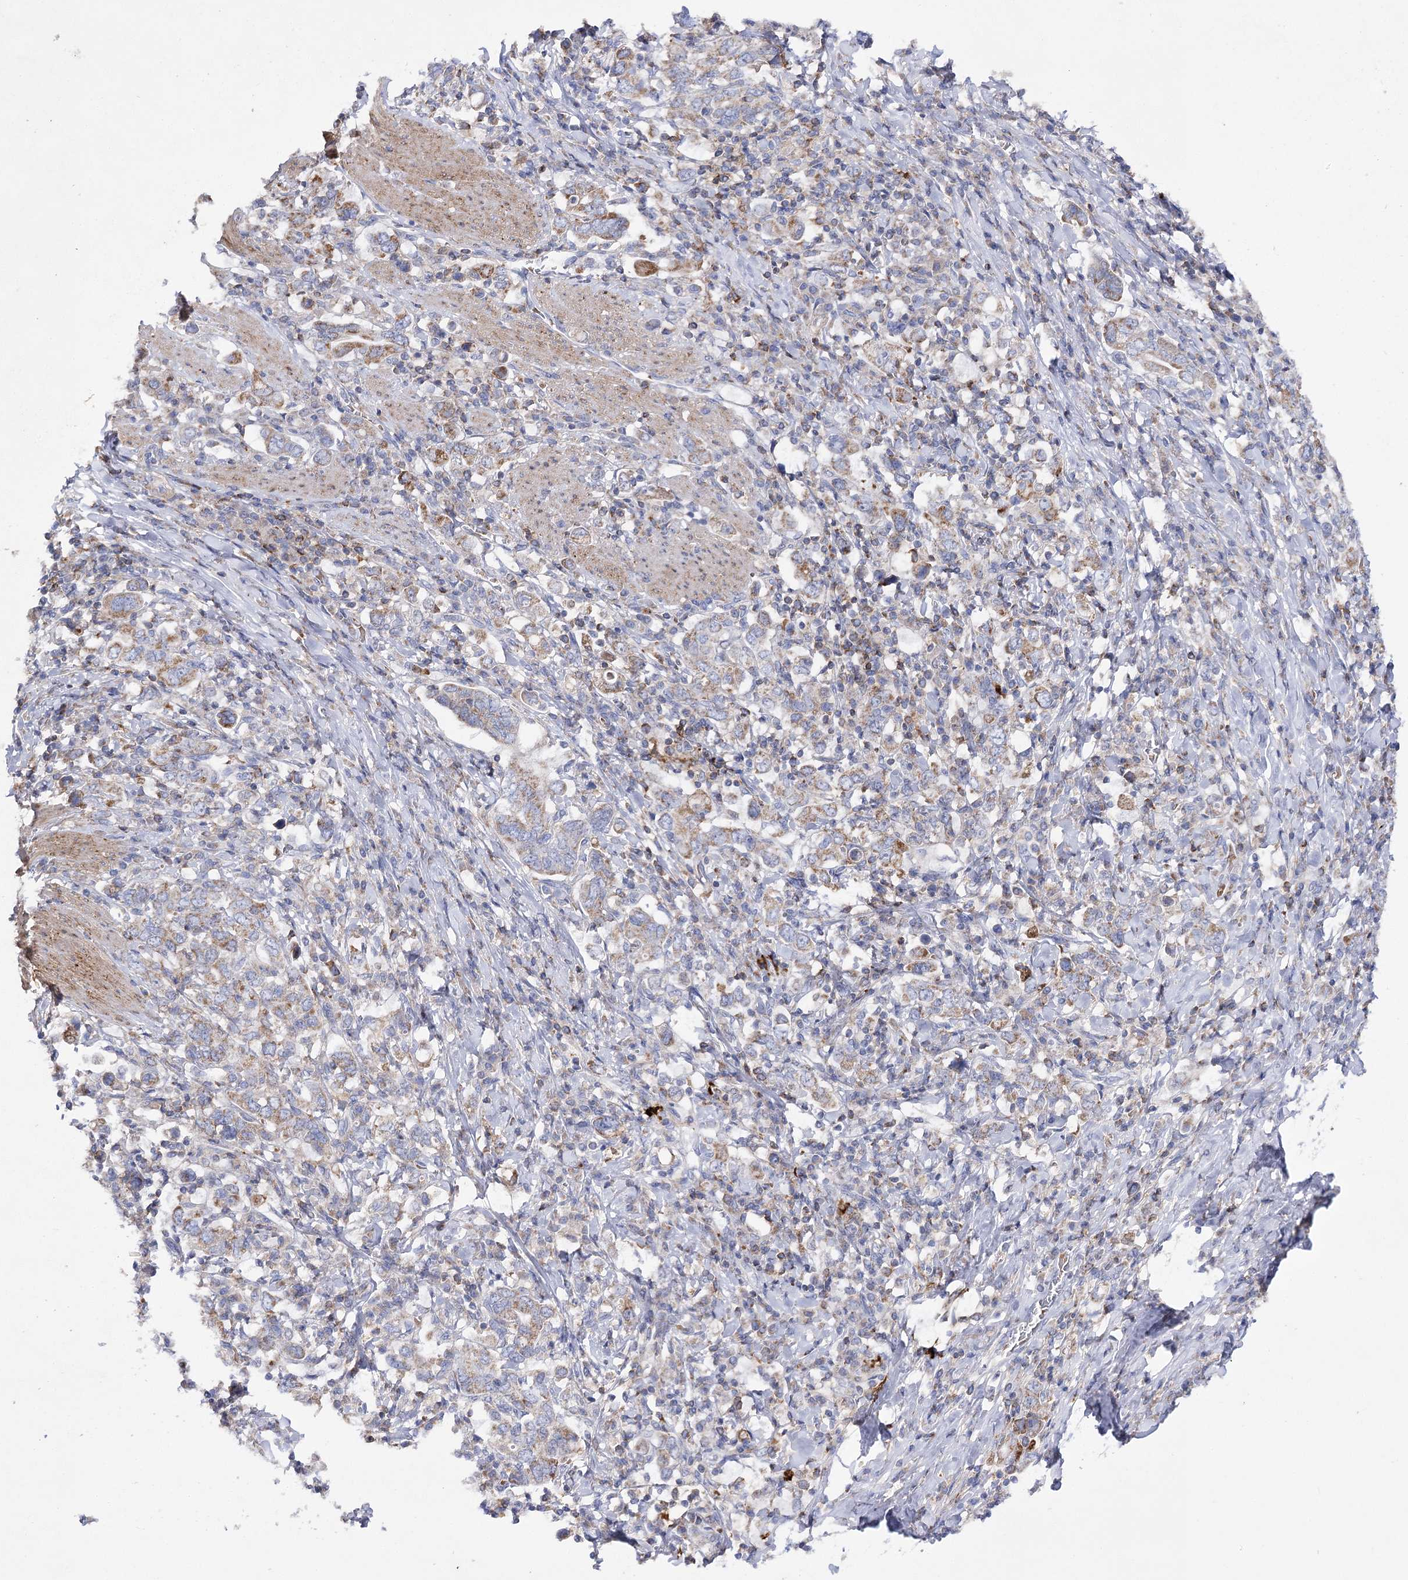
{"staining": {"intensity": "moderate", "quantity": ">75%", "location": "cytoplasmic/membranous"}, "tissue": "stomach cancer", "cell_type": "Tumor cells", "image_type": "cancer", "snomed": [{"axis": "morphology", "description": "Adenocarcinoma, NOS"}, {"axis": "topography", "description": "Stomach, upper"}], "caption": "Brown immunohistochemical staining in human stomach adenocarcinoma demonstrates moderate cytoplasmic/membranous staining in approximately >75% of tumor cells. The protein of interest is shown in brown color, while the nuclei are stained blue.", "gene": "COX15", "patient": {"sex": "male", "age": 62}}